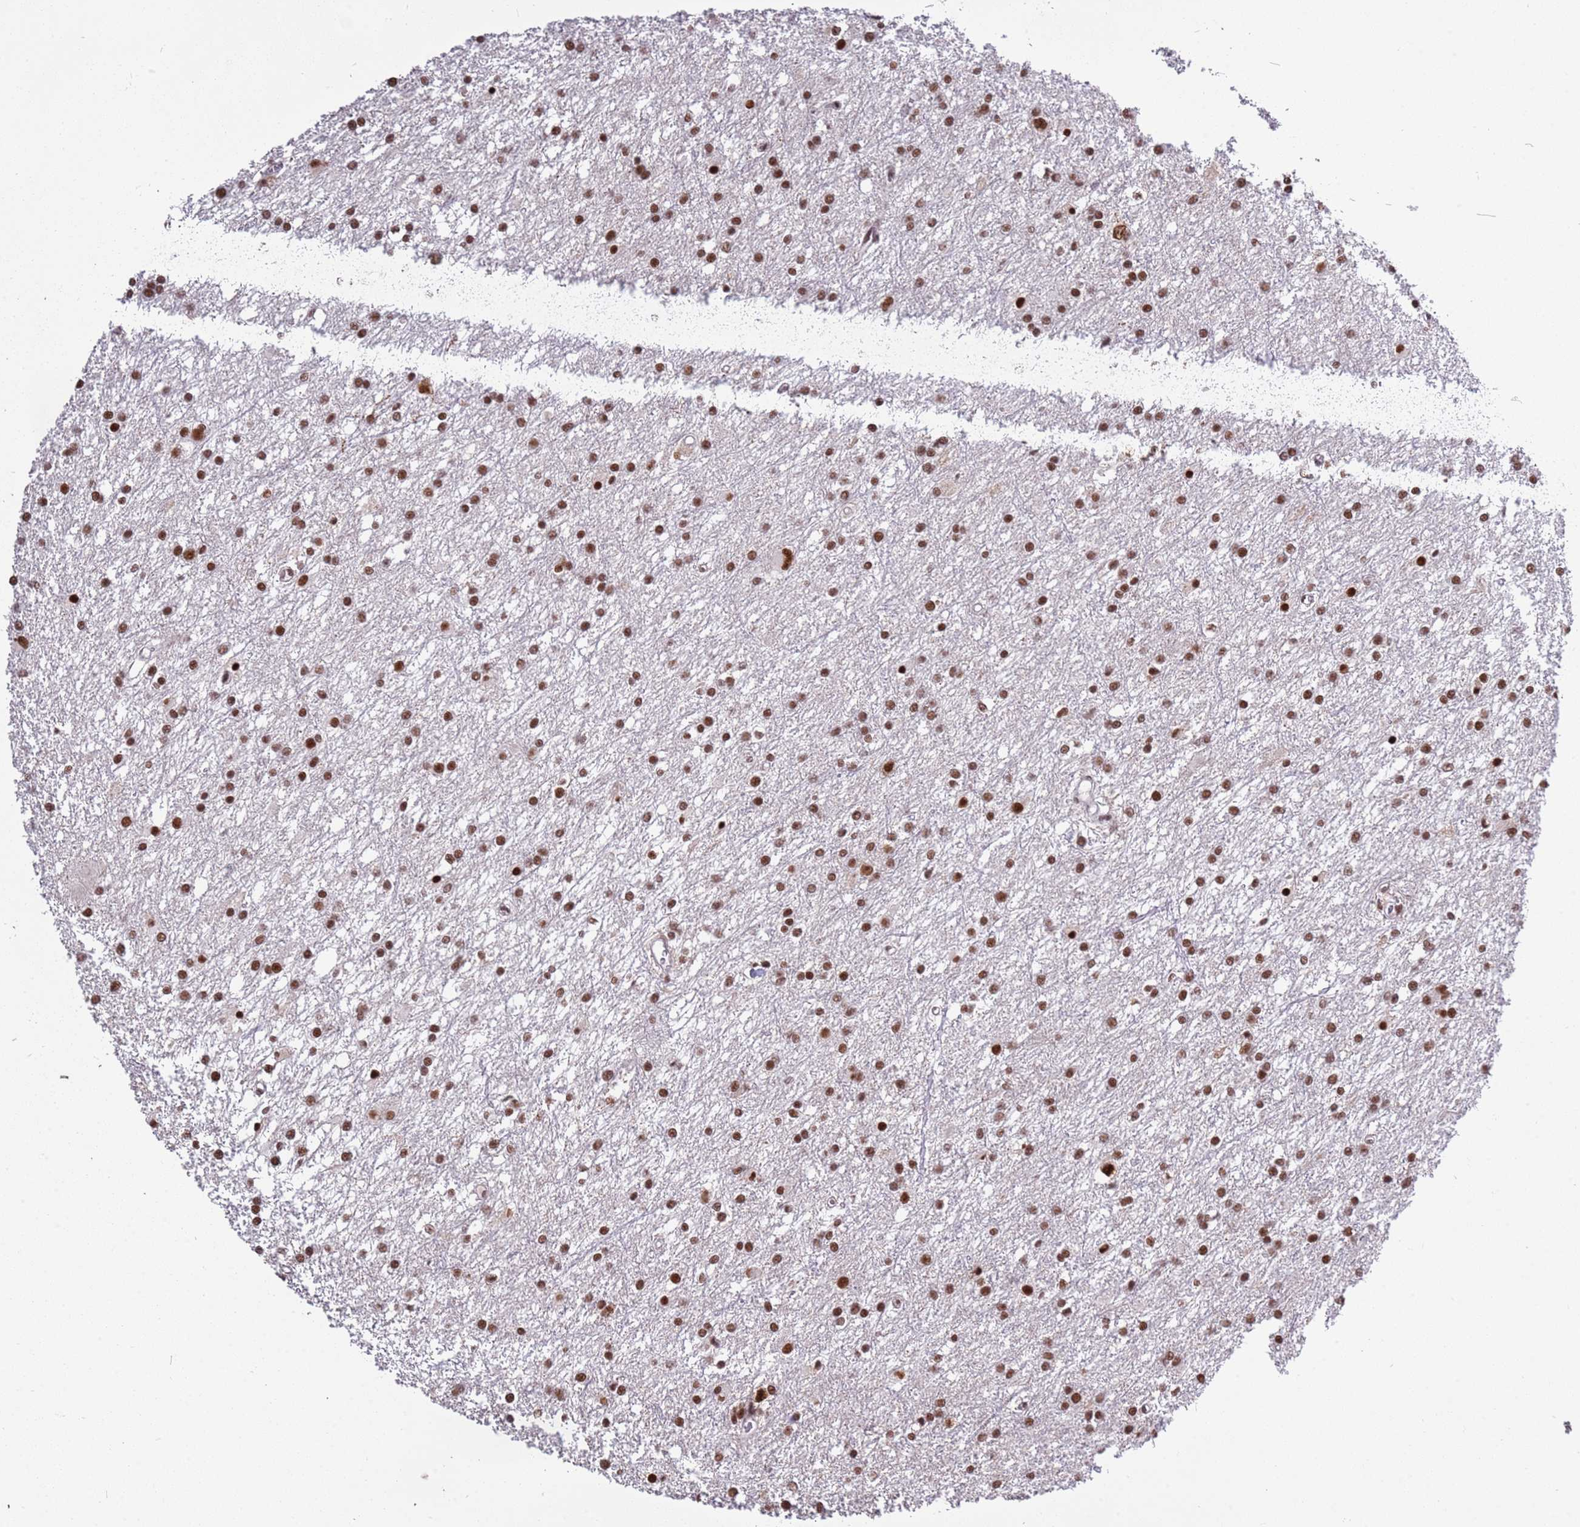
{"staining": {"intensity": "strong", "quantity": ">75%", "location": "nuclear"}, "tissue": "glioma", "cell_type": "Tumor cells", "image_type": "cancer", "snomed": [{"axis": "morphology", "description": "Glioma, malignant, High grade"}, {"axis": "topography", "description": "Brain"}], "caption": "Glioma stained for a protein (brown) displays strong nuclear positive positivity in approximately >75% of tumor cells.", "gene": "AKAP8L", "patient": {"sex": "female", "age": 50}}